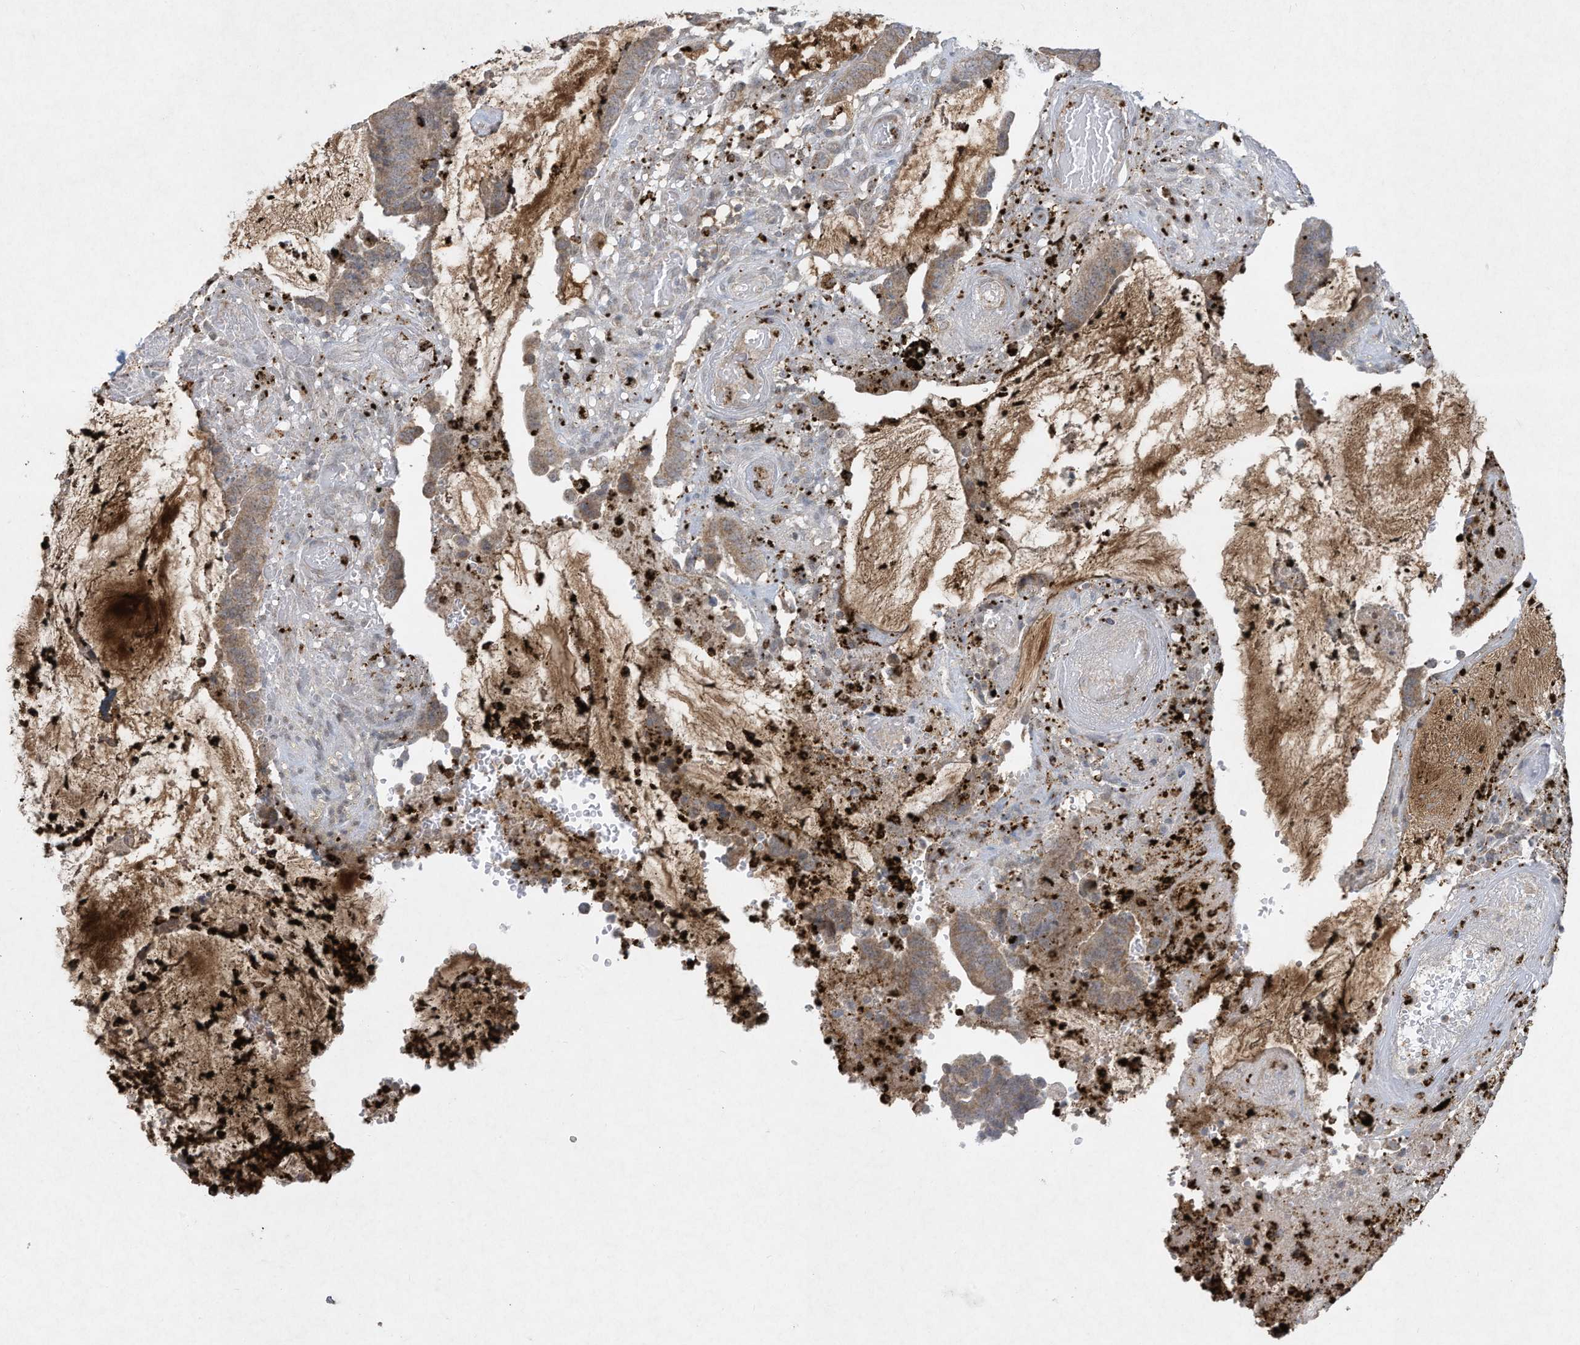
{"staining": {"intensity": "moderate", "quantity": ">75%", "location": "cytoplasmic/membranous"}, "tissue": "colorectal cancer", "cell_type": "Tumor cells", "image_type": "cancer", "snomed": [{"axis": "morphology", "description": "Adenocarcinoma, NOS"}, {"axis": "topography", "description": "Rectum"}], "caption": "Human colorectal cancer (adenocarcinoma) stained for a protein (brown) exhibits moderate cytoplasmic/membranous positive expression in approximately >75% of tumor cells.", "gene": "CHRNA4", "patient": {"sex": "female", "age": 66}}